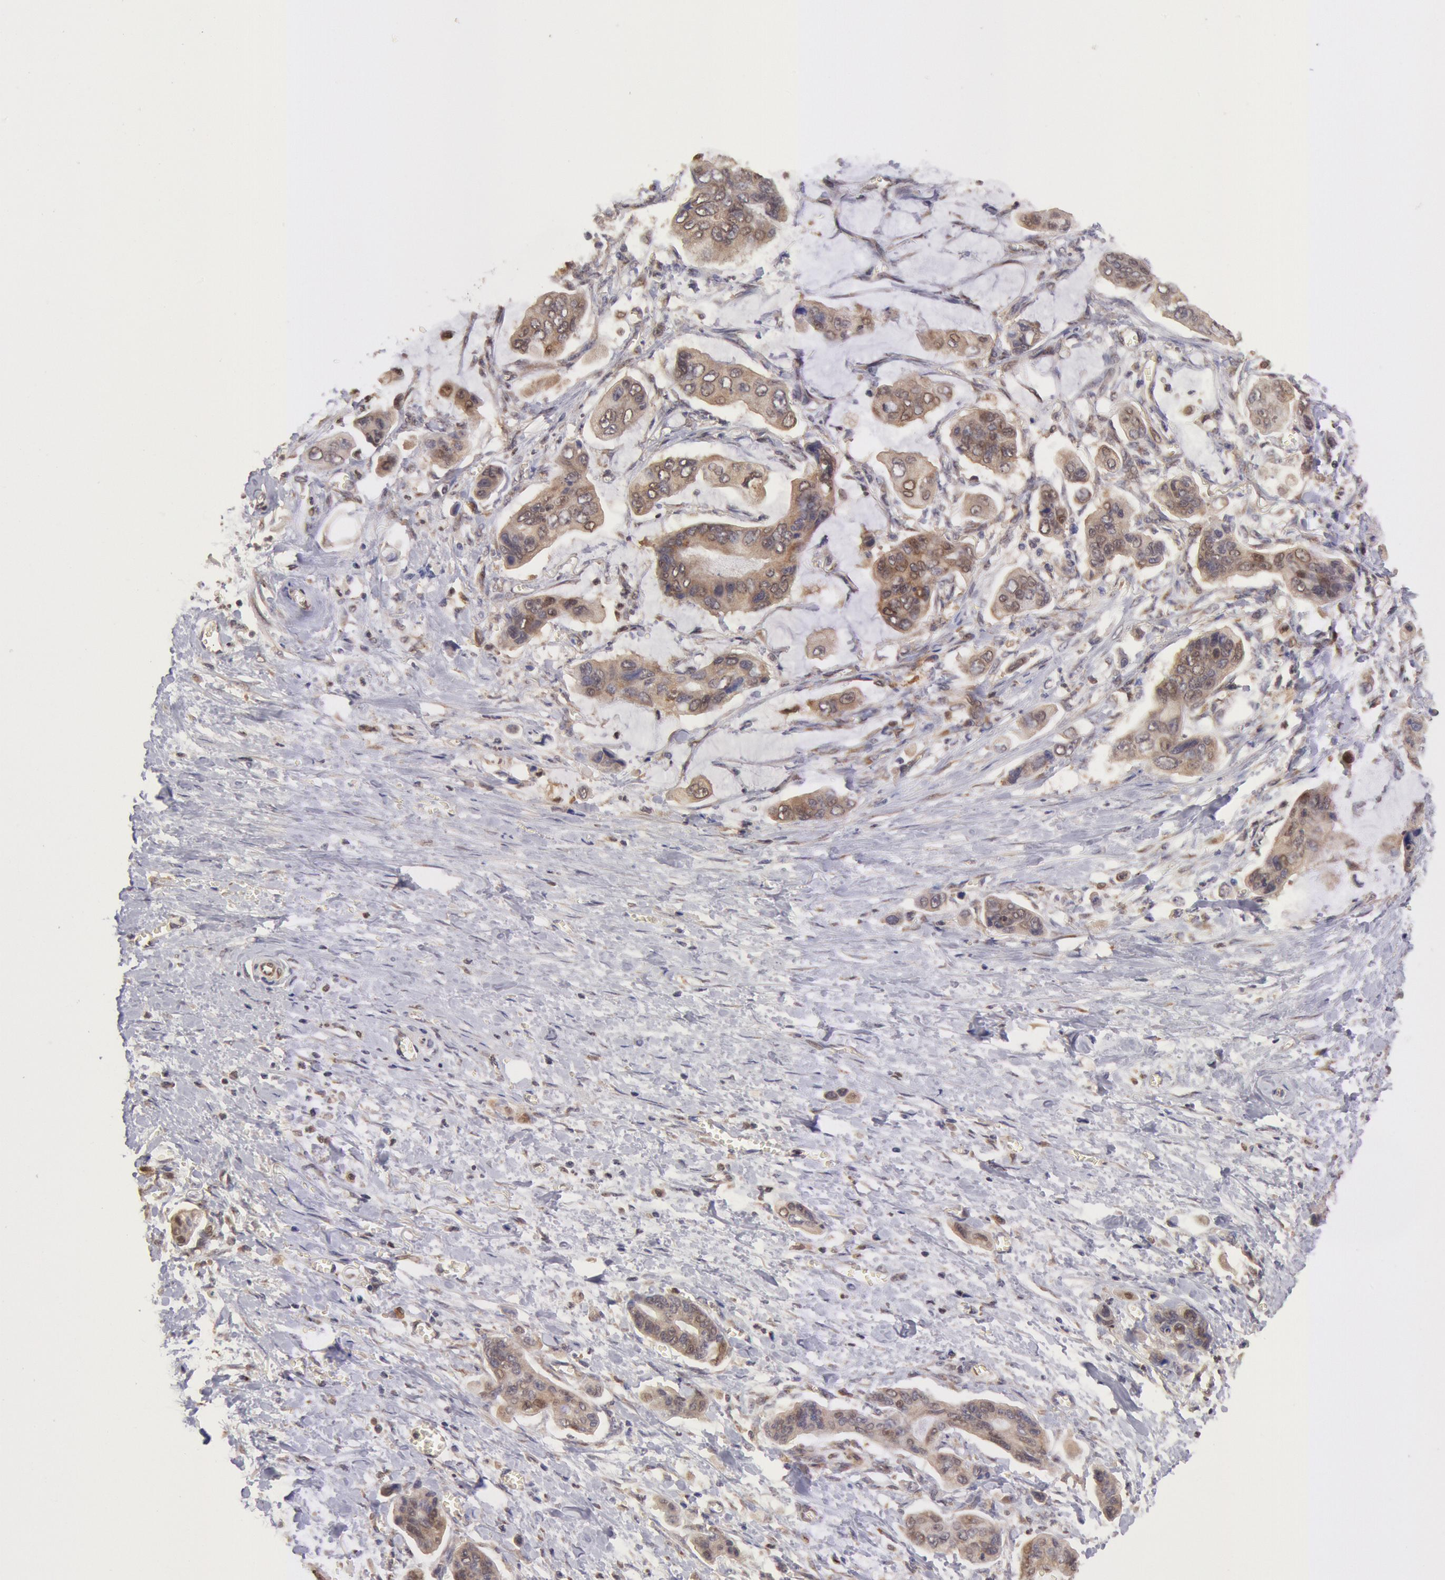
{"staining": {"intensity": "moderate", "quantity": ">75%", "location": "cytoplasmic/membranous,nuclear"}, "tissue": "stomach cancer", "cell_type": "Tumor cells", "image_type": "cancer", "snomed": [{"axis": "morphology", "description": "Adenocarcinoma, NOS"}, {"axis": "topography", "description": "Stomach, upper"}], "caption": "This is an image of IHC staining of adenocarcinoma (stomach), which shows moderate staining in the cytoplasmic/membranous and nuclear of tumor cells.", "gene": "COMT", "patient": {"sex": "male", "age": 80}}